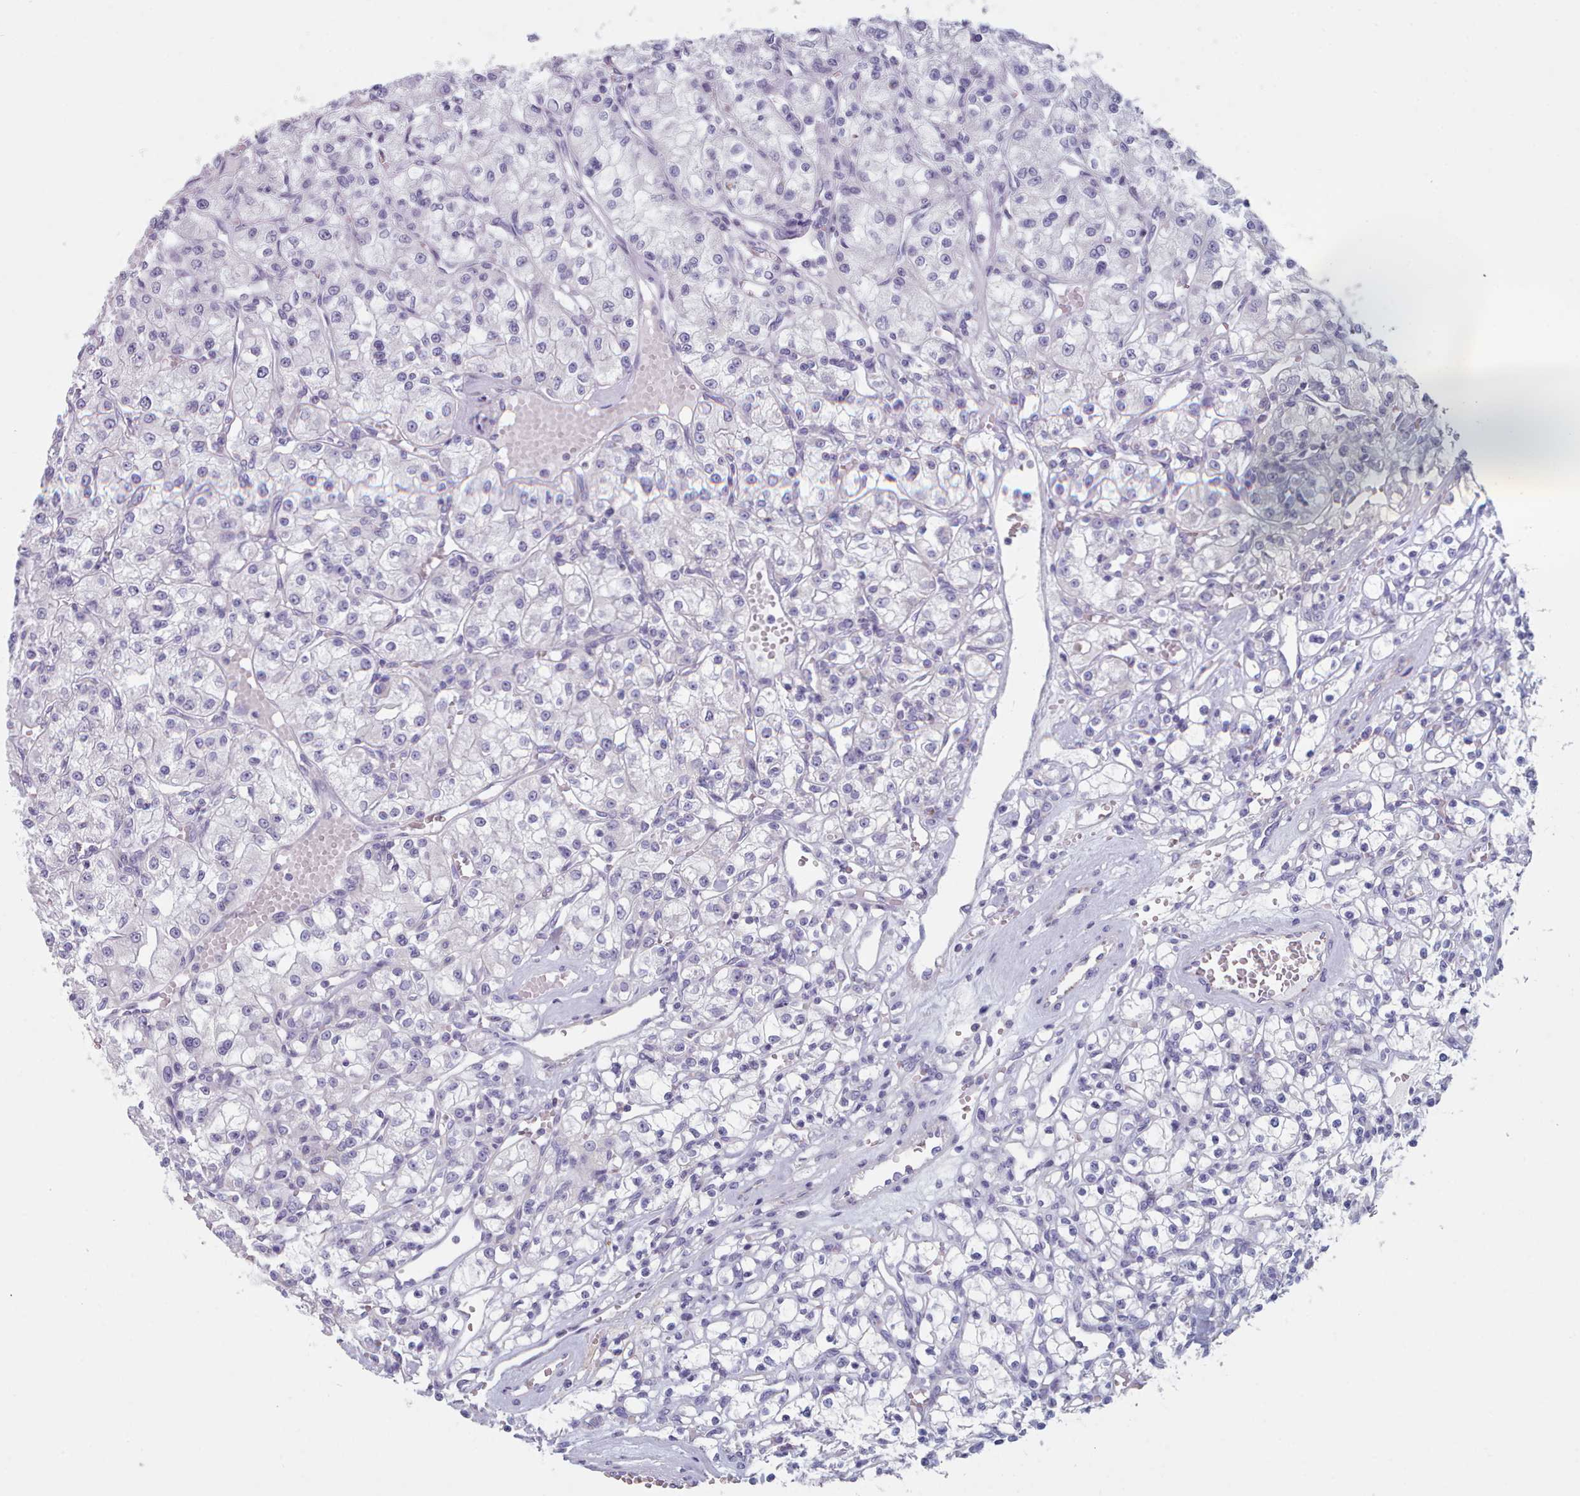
{"staining": {"intensity": "negative", "quantity": "none", "location": "none"}, "tissue": "renal cancer", "cell_type": "Tumor cells", "image_type": "cancer", "snomed": [{"axis": "morphology", "description": "Adenocarcinoma, NOS"}, {"axis": "topography", "description": "Kidney"}], "caption": "Renal cancer (adenocarcinoma) was stained to show a protein in brown. There is no significant expression in tumor cells.", "gene": "HAO1", "patient": {"sex": "female", "age": 59}}